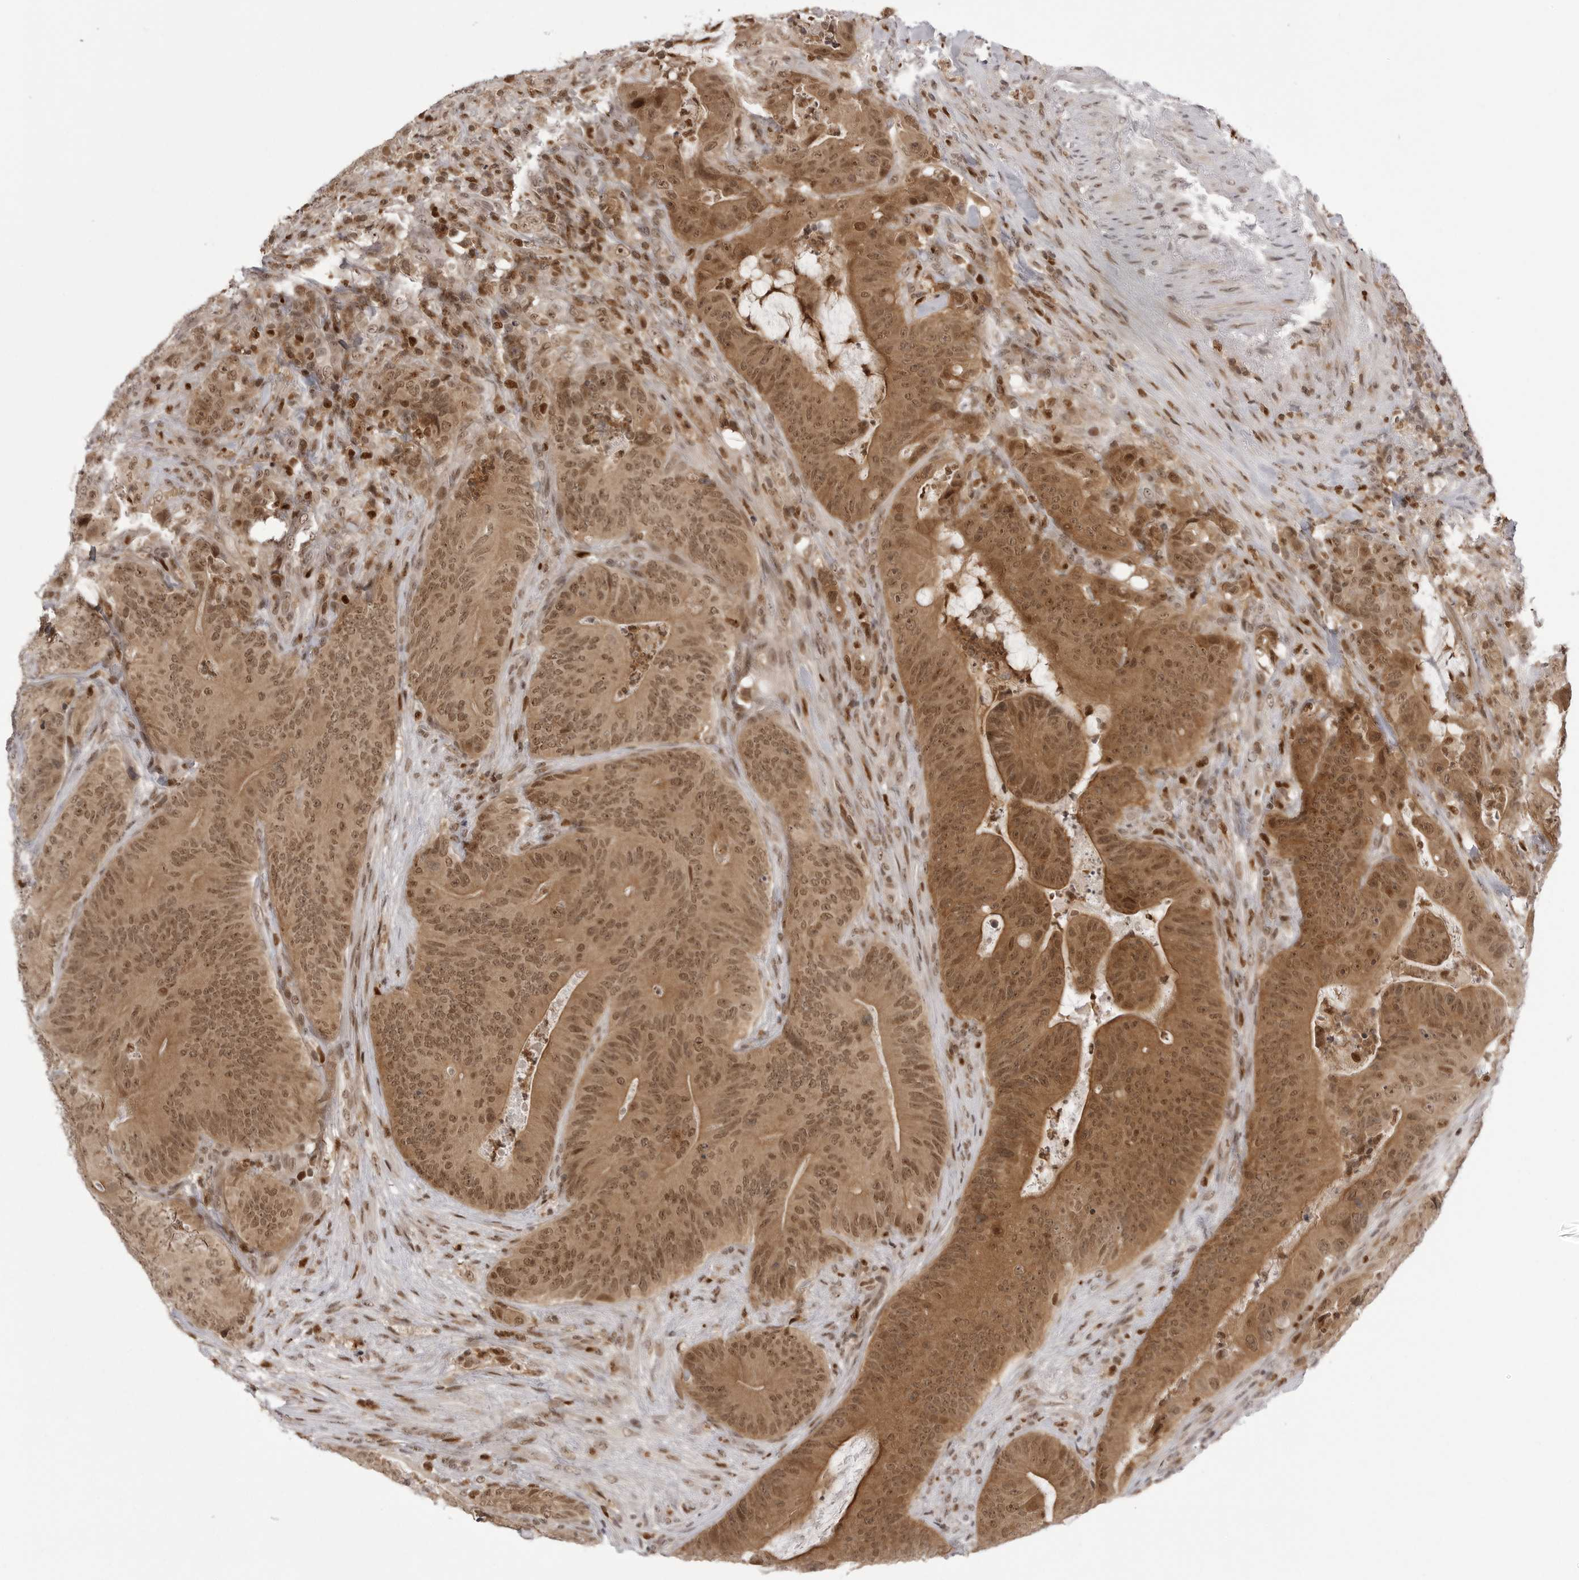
{"staining": {"intensity": "moderate", "quantity": ">75%", "location": "cytoplasmic/membranous,nuclear"}, "tissue": "colorectal cancer", "cell_type": "Tumor cells", "image_type": "cancer", "snomed": [{"axis": "morphology", "description": "Normal tissue, NOS"}, {"axis": "topography", "description": "Colon"}], "caption": "Immunohistochemistry (IHC) (DAB (3,3'-diaminobenzidine)) staining of human colorectal cancer reveals moderate cytoplasmic/membranous and nuclear protein expression in about >75% of tumor cells.", "gene": "PTK2B", "patient": {"sex": "female", "age": 82}}